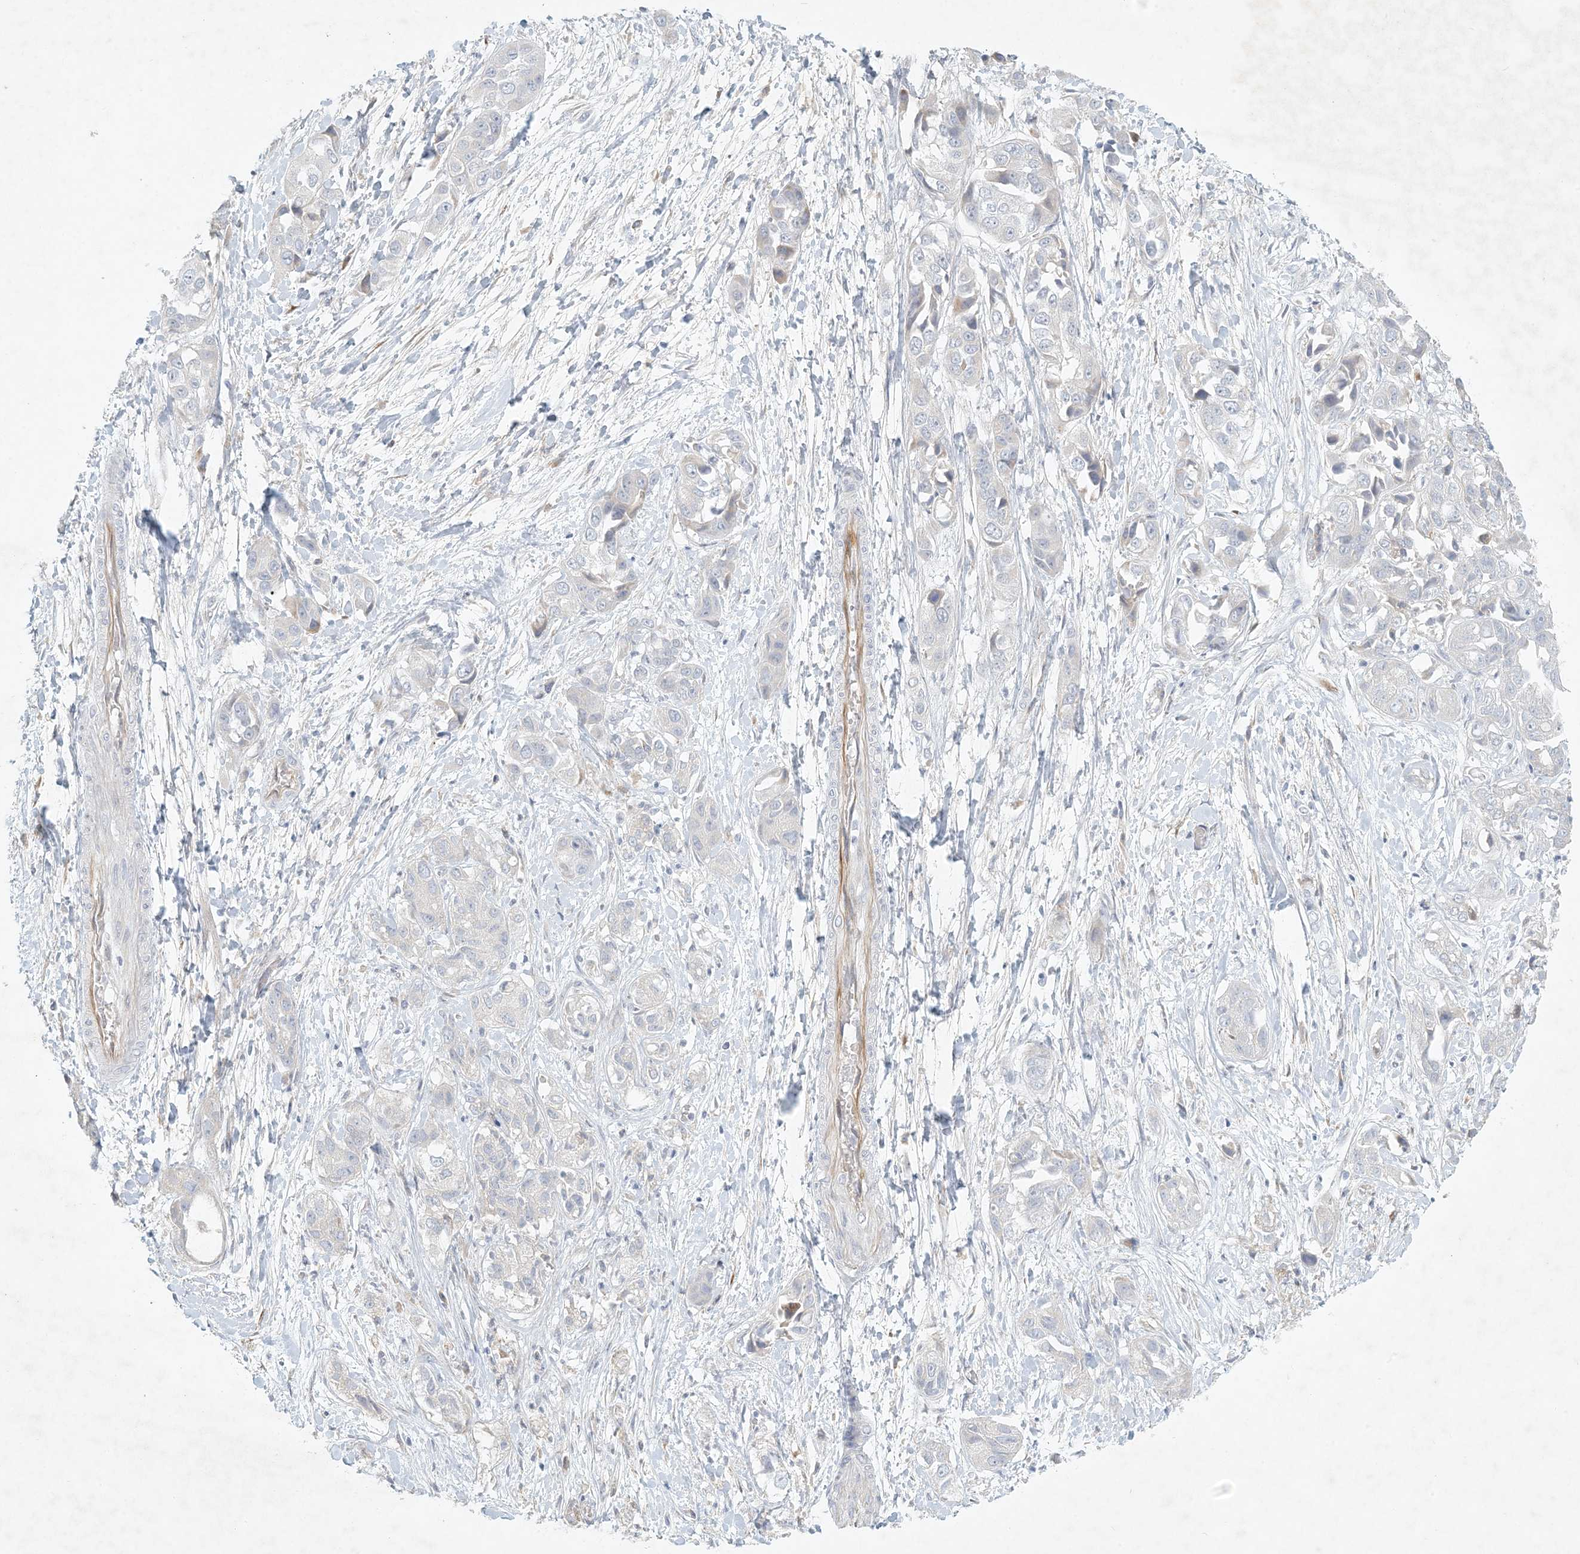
{"staining": {"intensity": "negative", "quantity": "none", "location": "none"}, "tissue": "liver cancer", "cell_type": "Tumor cells", "image_type": "cancer", "snomed": [{"axis": "morphology", "description": "Cholangiocarcinoma"}, {"axis": "topography", "description": "Liver"}], "caption": "Immunohistochemistry of cholangiocarcinoma (liver) displays no positivity in tumor cells.", "gene": "ZNF385D", "patient": {"sex": "female", "age": 52}}